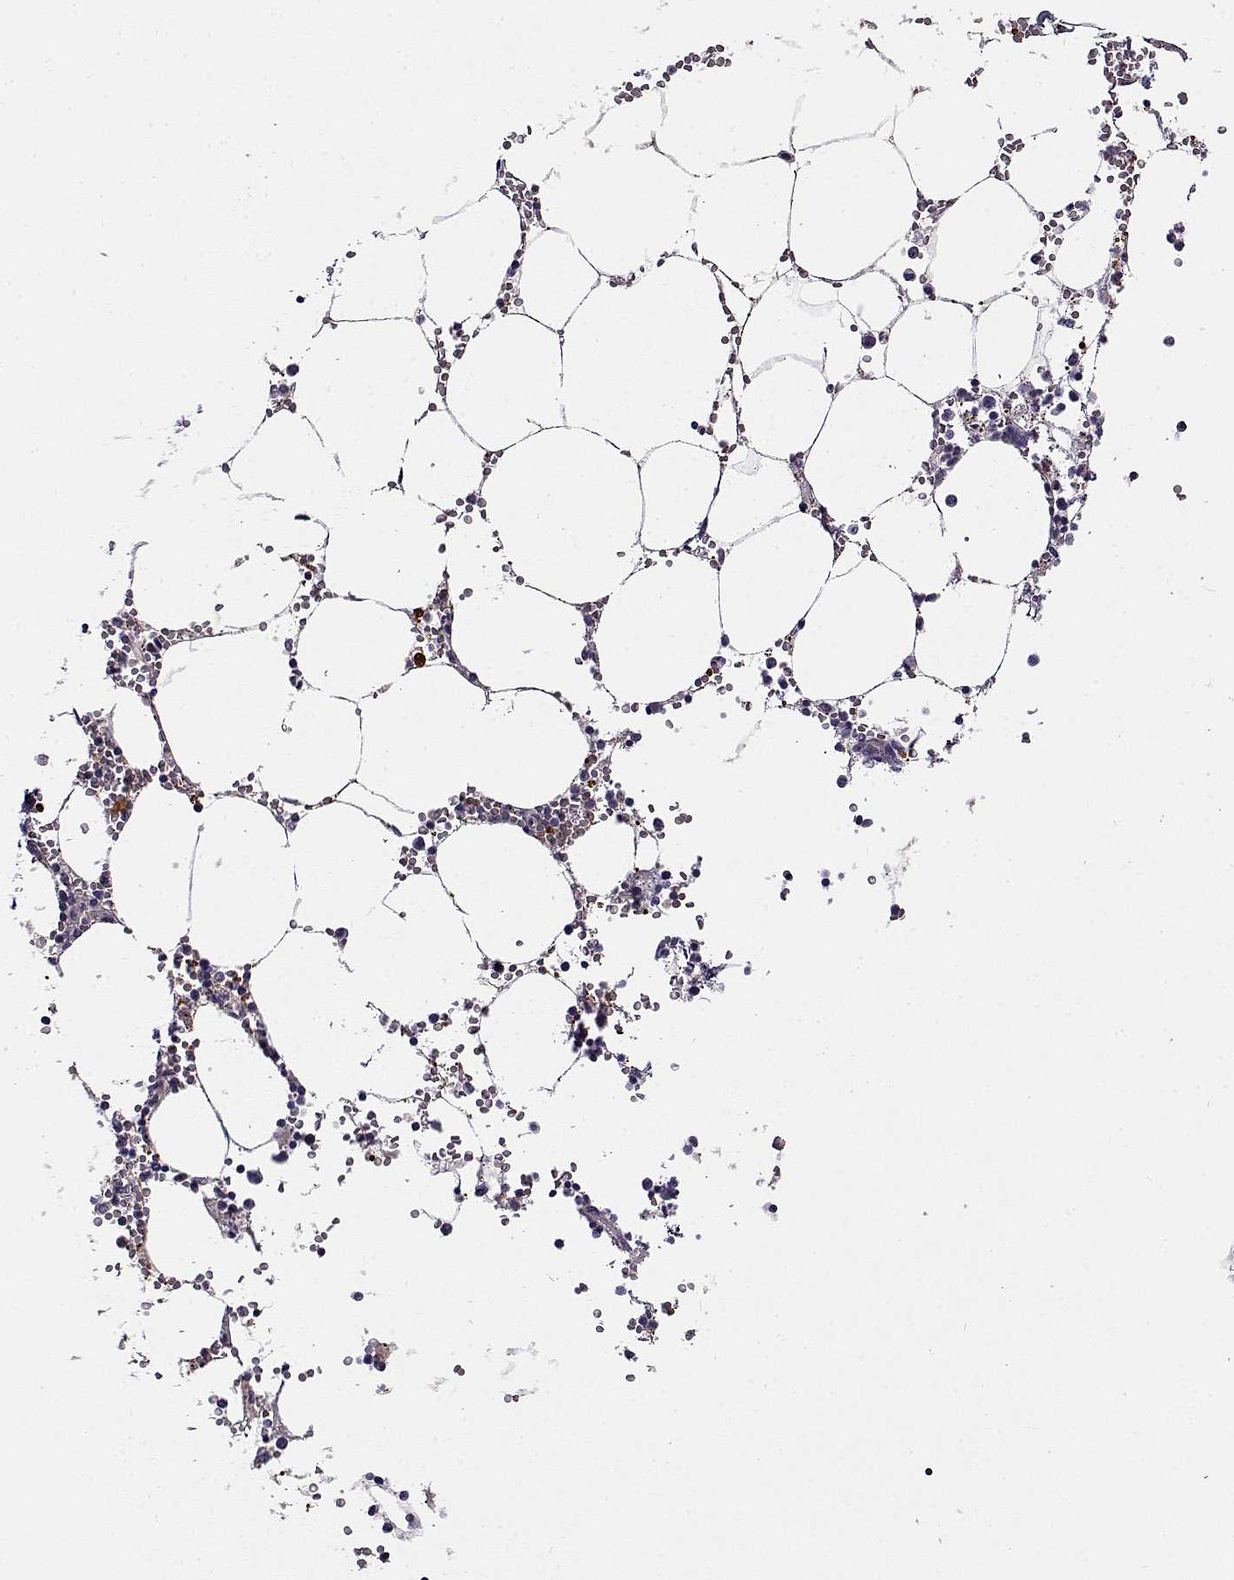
{"staining": {"intensity": "strong", "quantity": "<25%", "location": "cytoplasmic/membranous"}, "tissue": "bone marrow", "cell_type": "Hematopoietic cells", "image_type": "normal", "snomed": [{"axis": "morphology", "description": "Normal tissue, NOS"}, {"axis": "topography", "description": "Bone marrow"}], "caption": "High-magnification brightfield microscopy of unremarkable bone marrow stained with DAB (3,3'-diaminobenzidine) (brown) and counterstained with hematoxylin (blue). hematopoietic cells exhibit strong cytoplasmic/membranous expression is present in about<25% of cells.", "gene": "UCP3", "patient": {"sex": "male", "age": 54}}